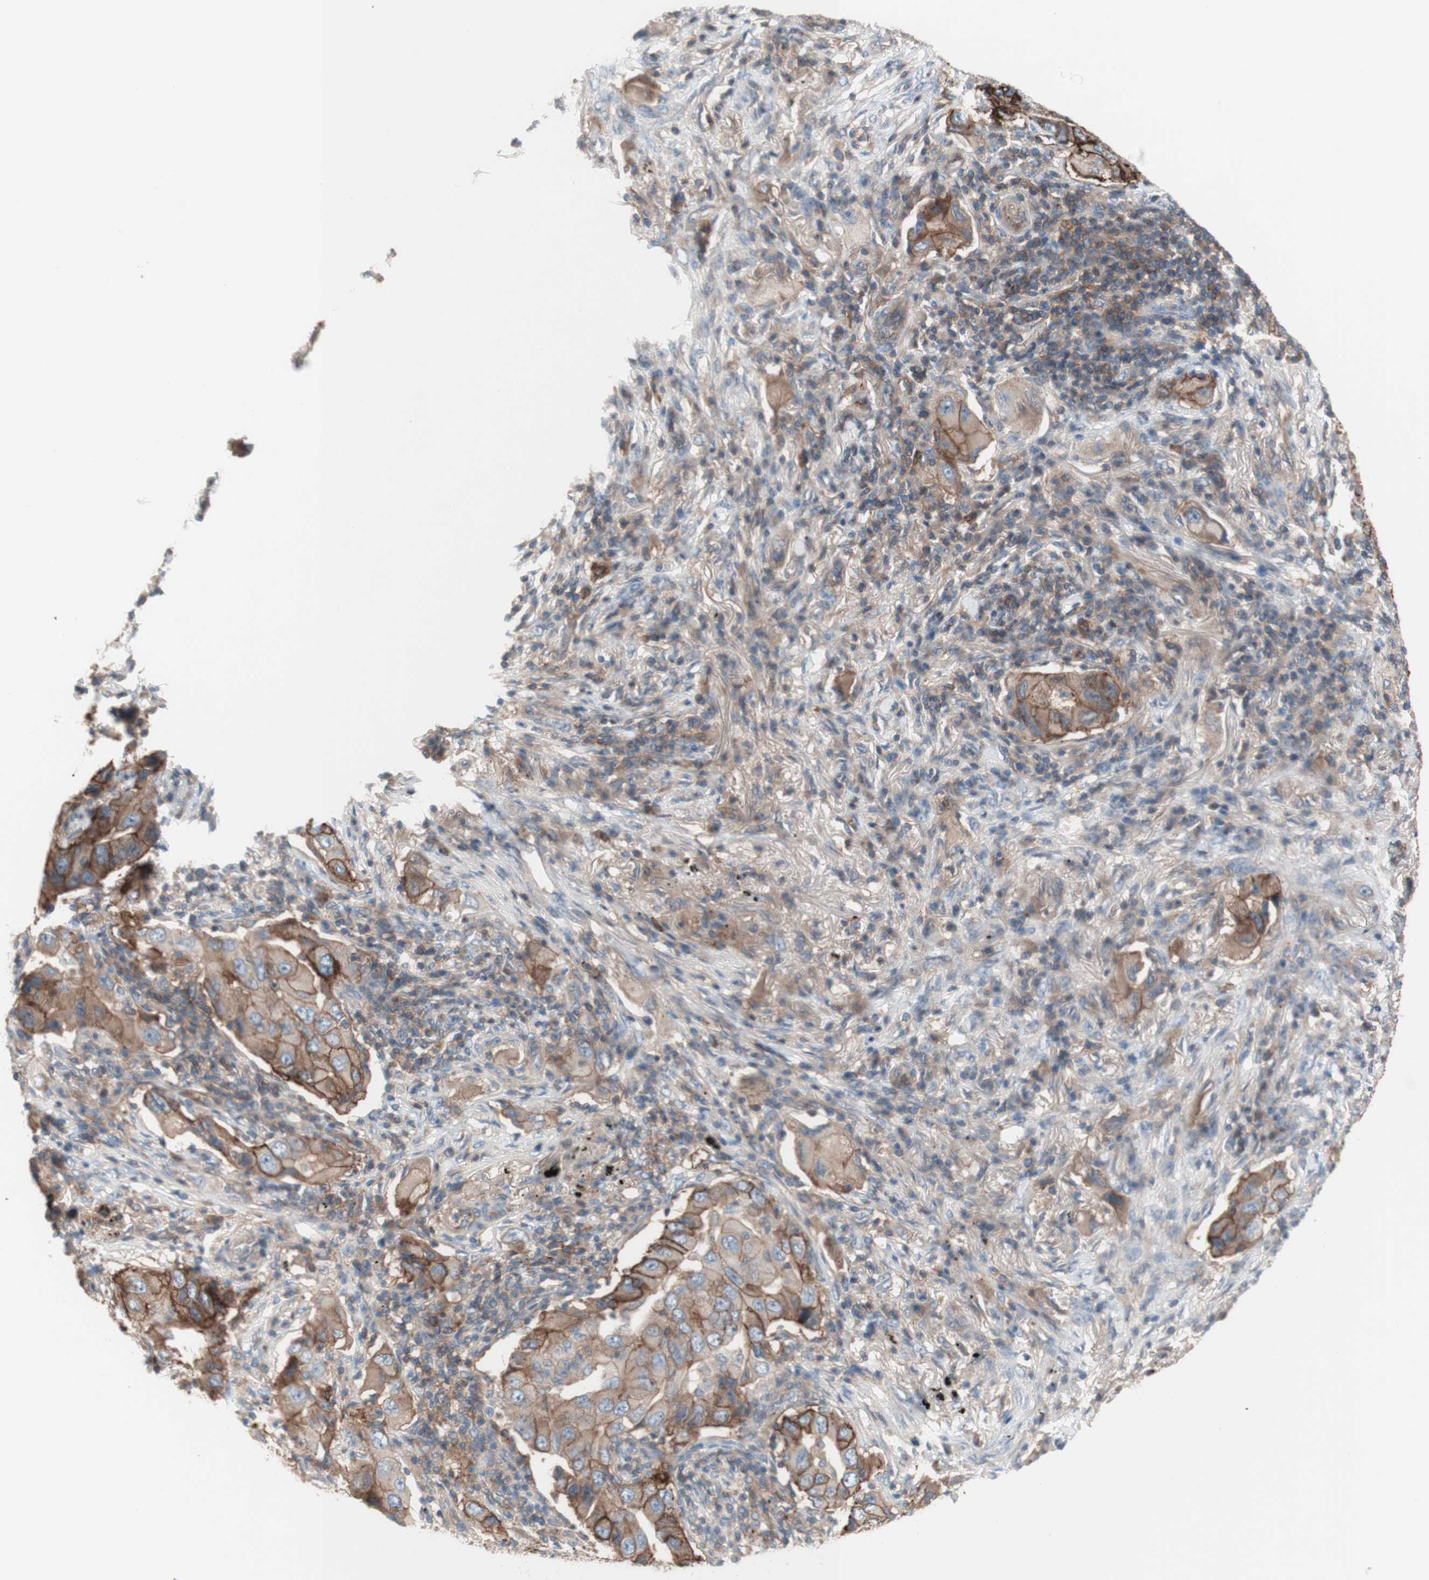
{"staining": {"intensity": "moderate", "quantity": ">75%", "location": "cytoplasmic/membranous"}, "tissue": "lung cancer", "cell_type": "Tumor cells", "image_type": "cancer", "snomed": [{"axis": "morphology", "description": "Adenocarcinoma, NOS"}, {"axis": "topography", "description": "Lung"}], "caption": "Immunohistochemistry (IHC) staining of lung cancer, which demonstrates medium levels of moderate cytoplasmic/membranous positivity in about >75% of tumor cells indicating moderate cytoplasmic/membranous protein positivity. The staining was performed using DAB (3,3'-diaminobenzidine) (brown) for protein detection and nuclei were counterstained in hematoxylin (blue).", "gene": "CD46", "patient": {"sex": "female", "age": 65}}